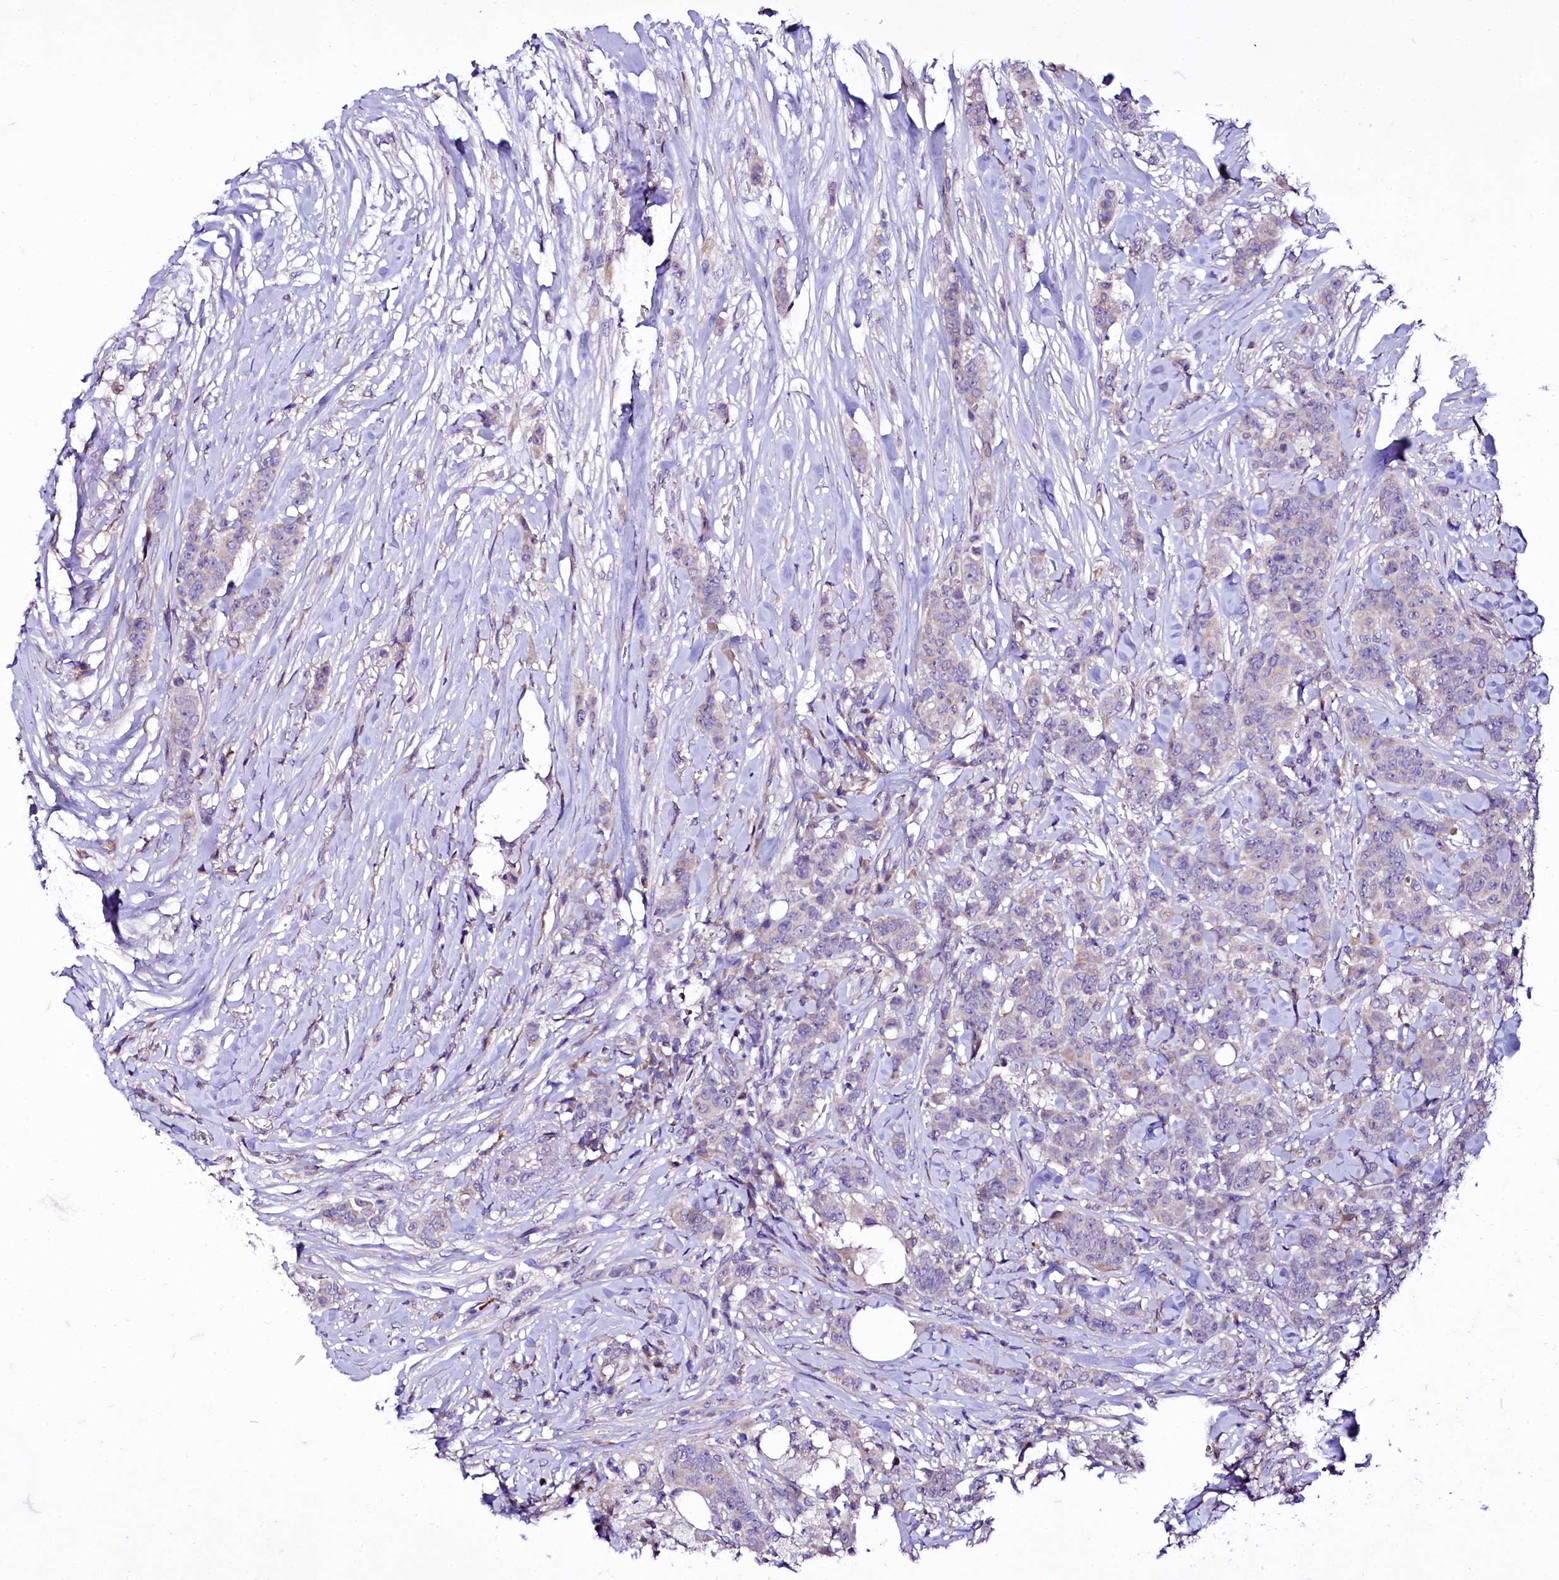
{"staining": {"intensity": "negative", "quantity": "none", "location": "none"}, "tissue": "breast cancer", "cell_type": "Tumor cells", "image_type": "cancer", "snomed": [{"axis": "morphology", "description": "Duct carcinoma"}, {"axis": "topography", "description": "Breast"}], "caption": "IHC image of invasive ductal carcinoma (breast) stained for a protein (brown), which exhibits no positivity in tumor cells.", "gene": "ZC3H12C", "patient": {"sex": "female", "age": 40}}